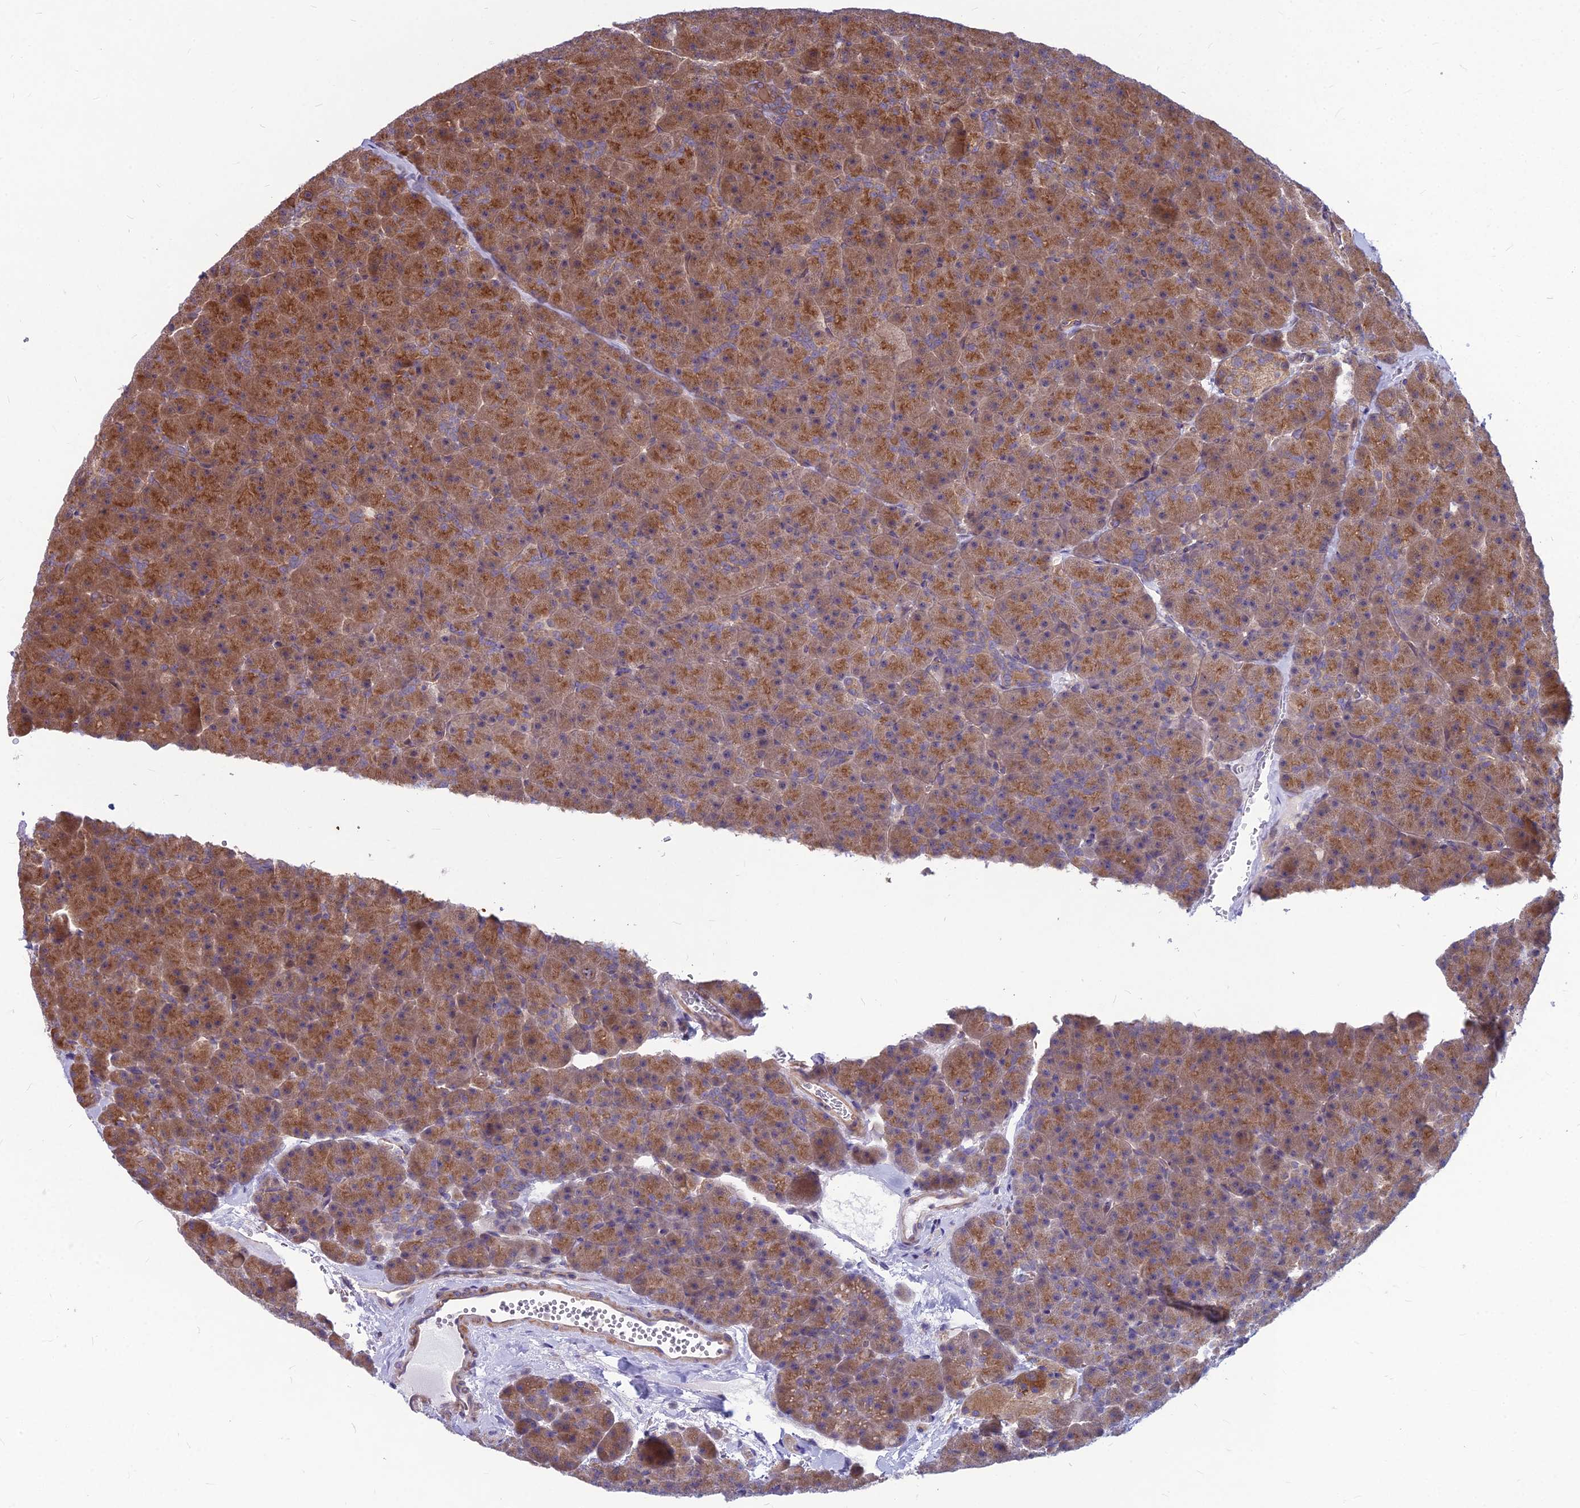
{"staining": {"intensity": "strong", "quantity": ">75%", "location": "cytoplasmic/membranous"}, "tissue": "pancreas", "cell_type": "Exocrine glandular cells", "image_type": "normal", "snomed": [{"axis": "morphology", "description": "Normal tissue, NOS"}, {"axis": "topography", "description": "Pancreas"}], "caption": "This is a histology image of IHC staining of normal pancreas, which shows strong staining in the cytoplasmic/membranous of exocrine glandular cells.", "gene": "MFSD8", "patient": {"sex": "male", "age": 36}}